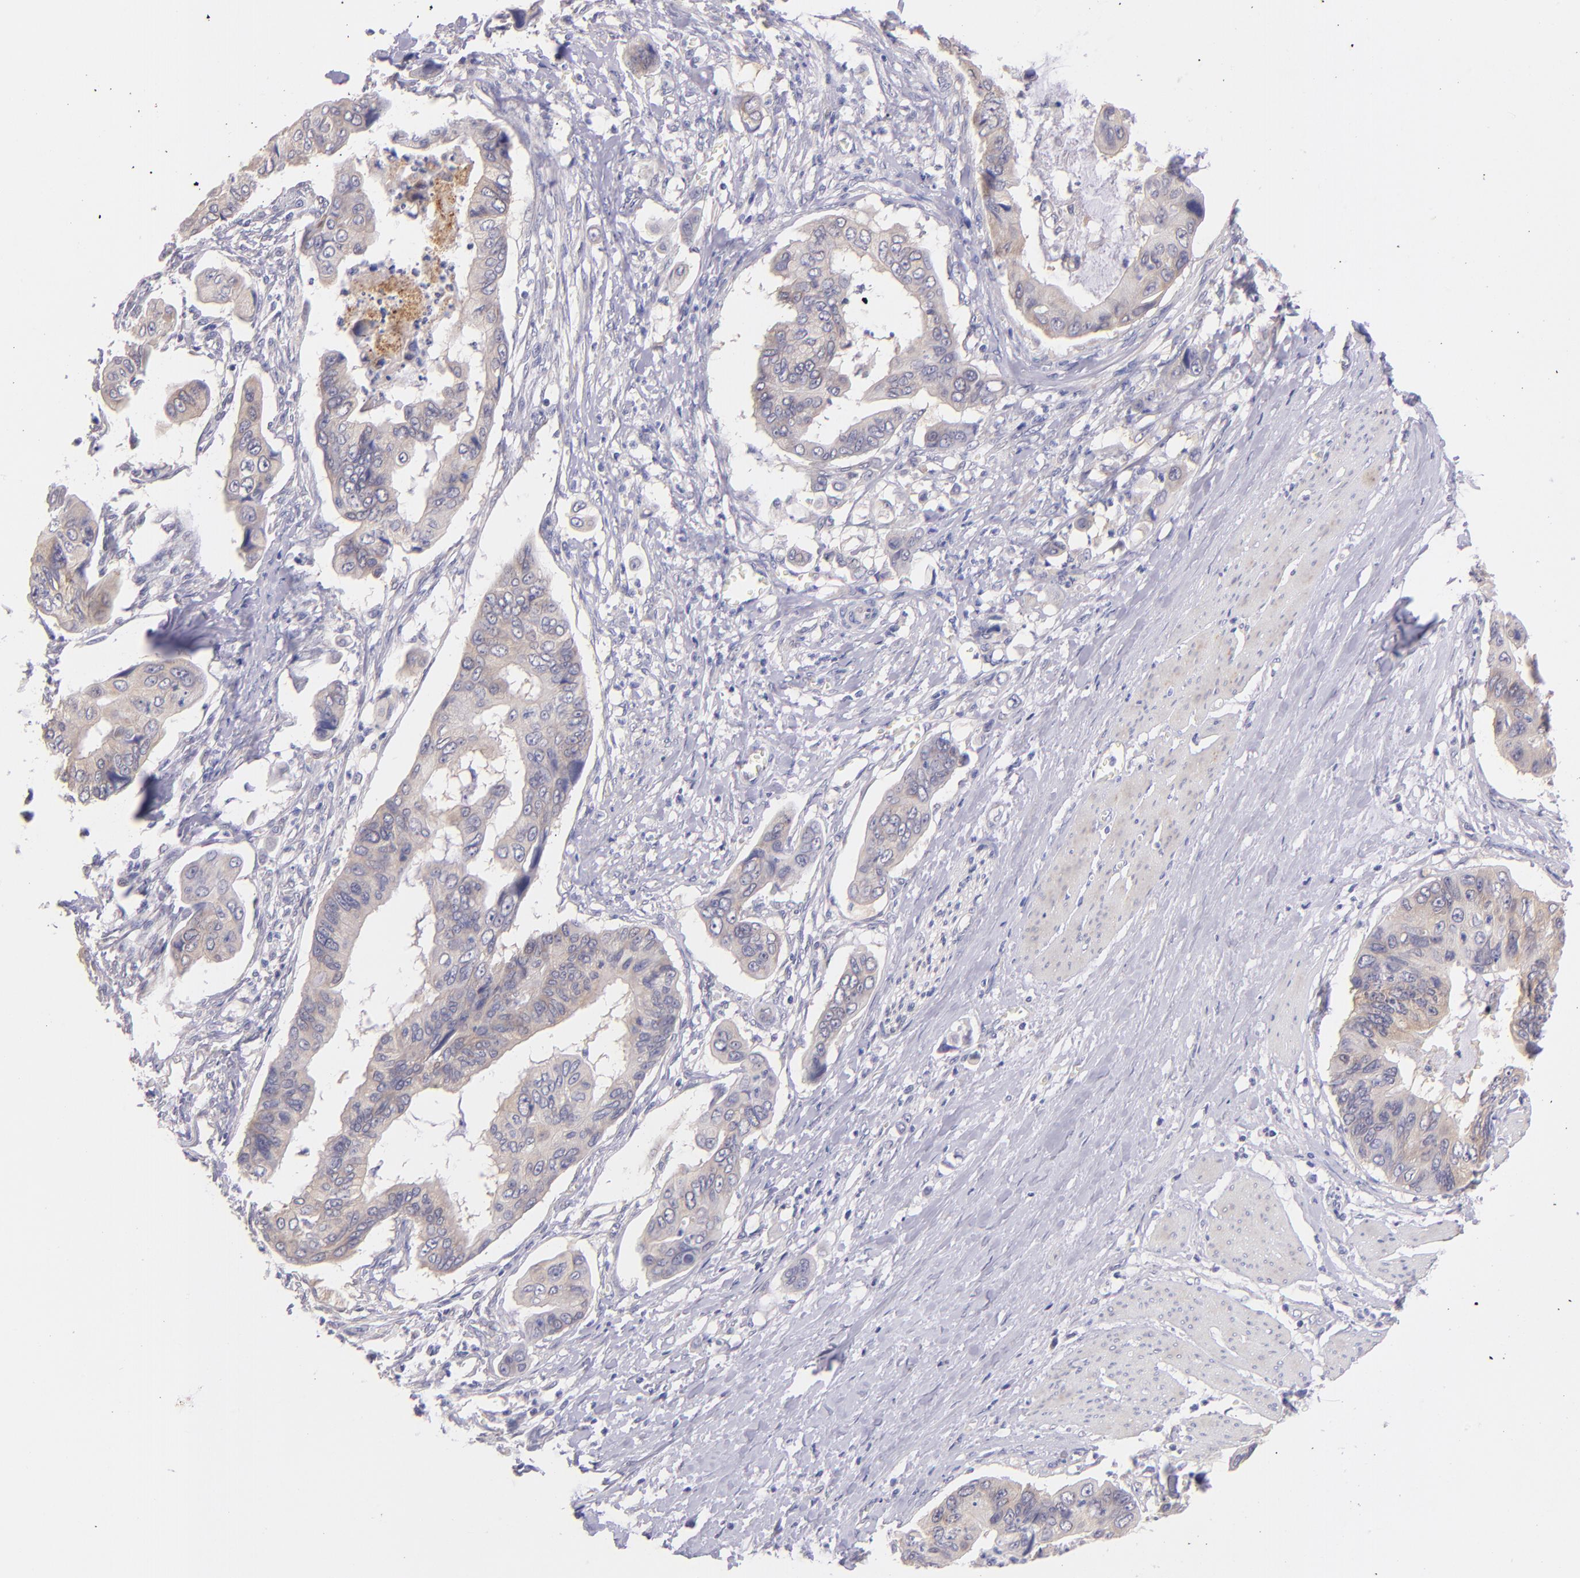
{"staining": {"intensity": "weak", "quantity": ">75%", "location": "cytoplasmic/membranous"}, "tissue": "stomach cancer", "cell_type": "Tumor cells", "image_type": "cancer", "snomed": [{"axis": "morphology", "description": "Adenocarcinoma, NOS"}, {"axis": "topography", "description": "Stomach, upper"}], "caption": "Tumor cells display low levels of weak cytoplasmic/membranous staining in approximately >75% of cells in adenocarcinoma (stomach).", "gene": "SH2D4A", "patient": {"sex": "male", "age": 80}}